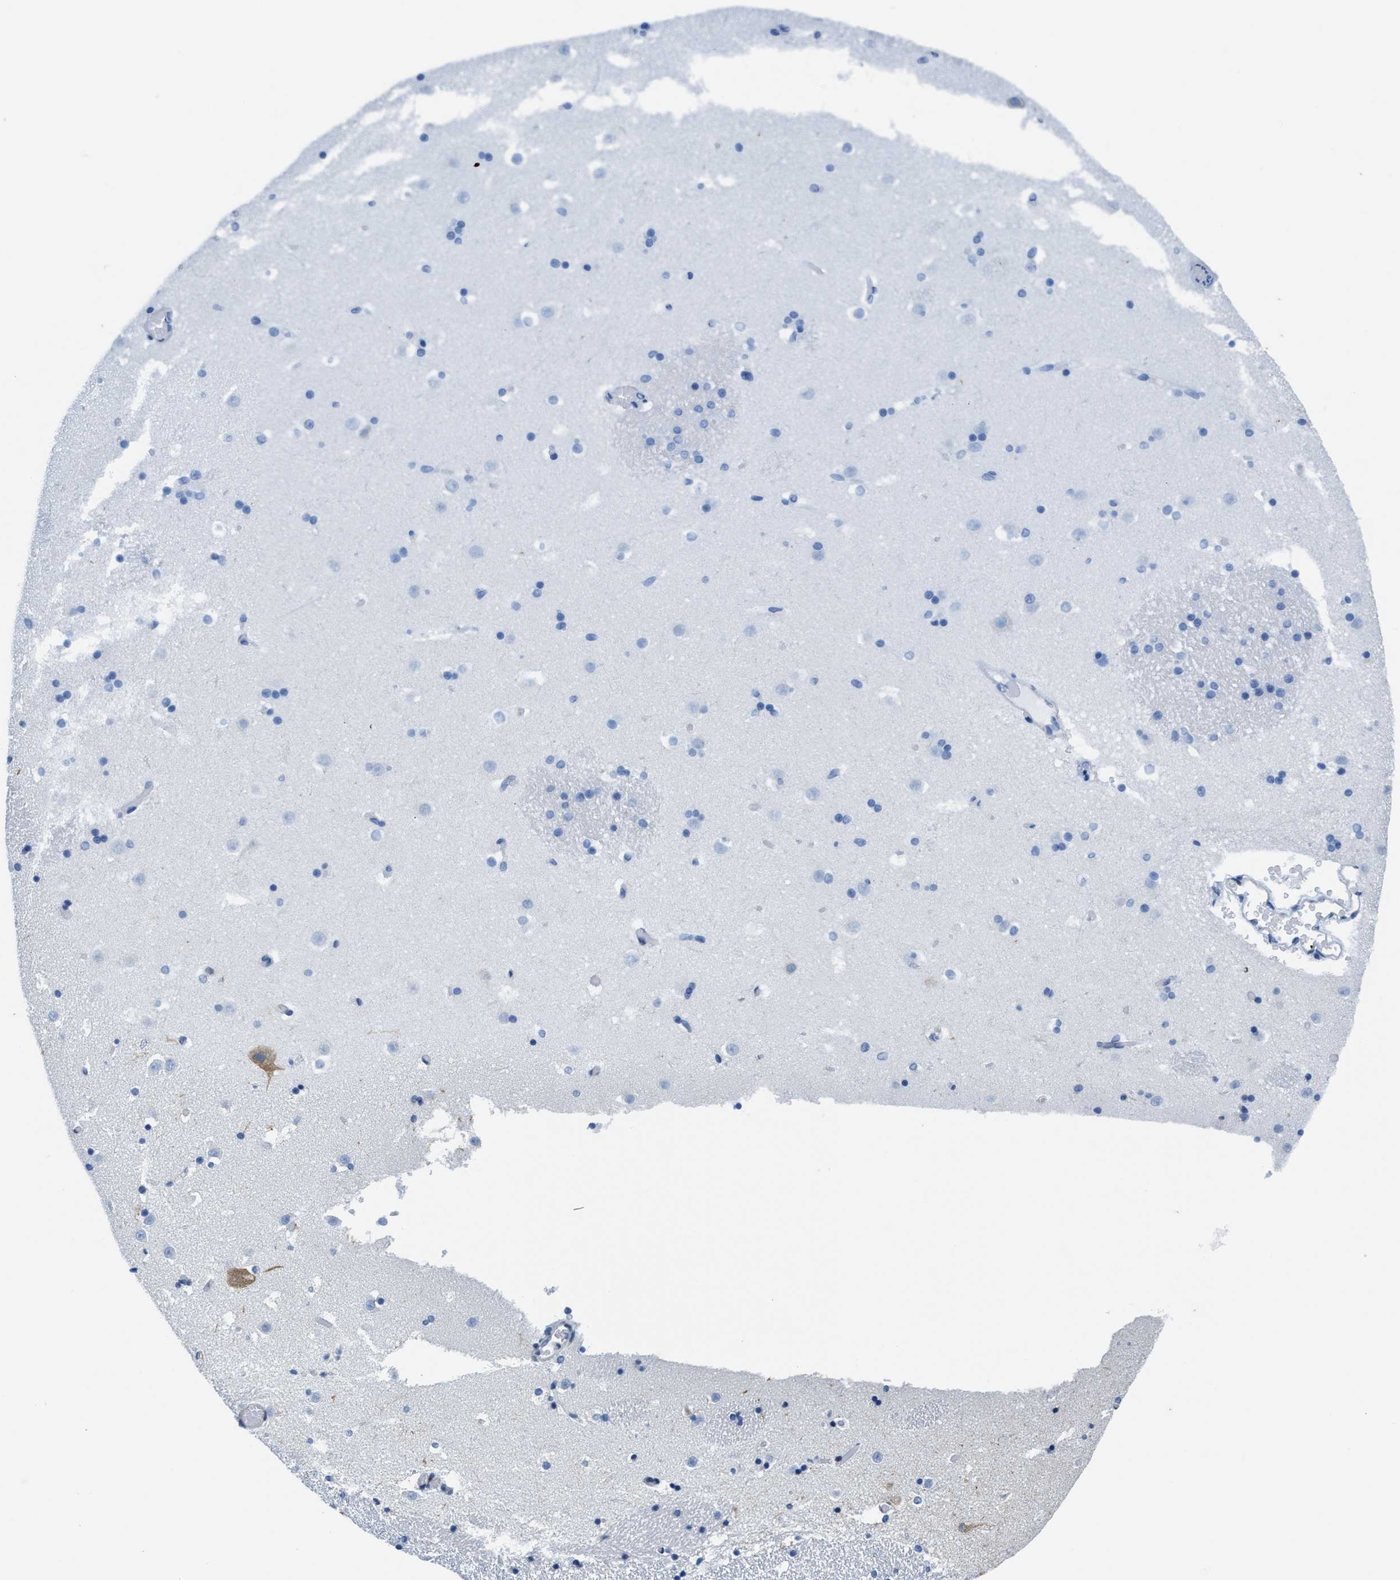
{"staining": {"intensity": "negative", "quantity": "none", "location": "none"}, "tissue": "caudate", "cell_type": "Glial cells", "image_type": "normal", "snomed": [{"axis": "morphology", "description": "Normal tissue, NOS"}, {"axis": "topography", "description": "Lateral ventricle wall"}], "caption": "IHC image of unremarkable human caudate stained for a protein (brown), which reveals no staining in glial cells.", "gene": "ASZ1", "patient": {"sex": "male", "age": 45}}